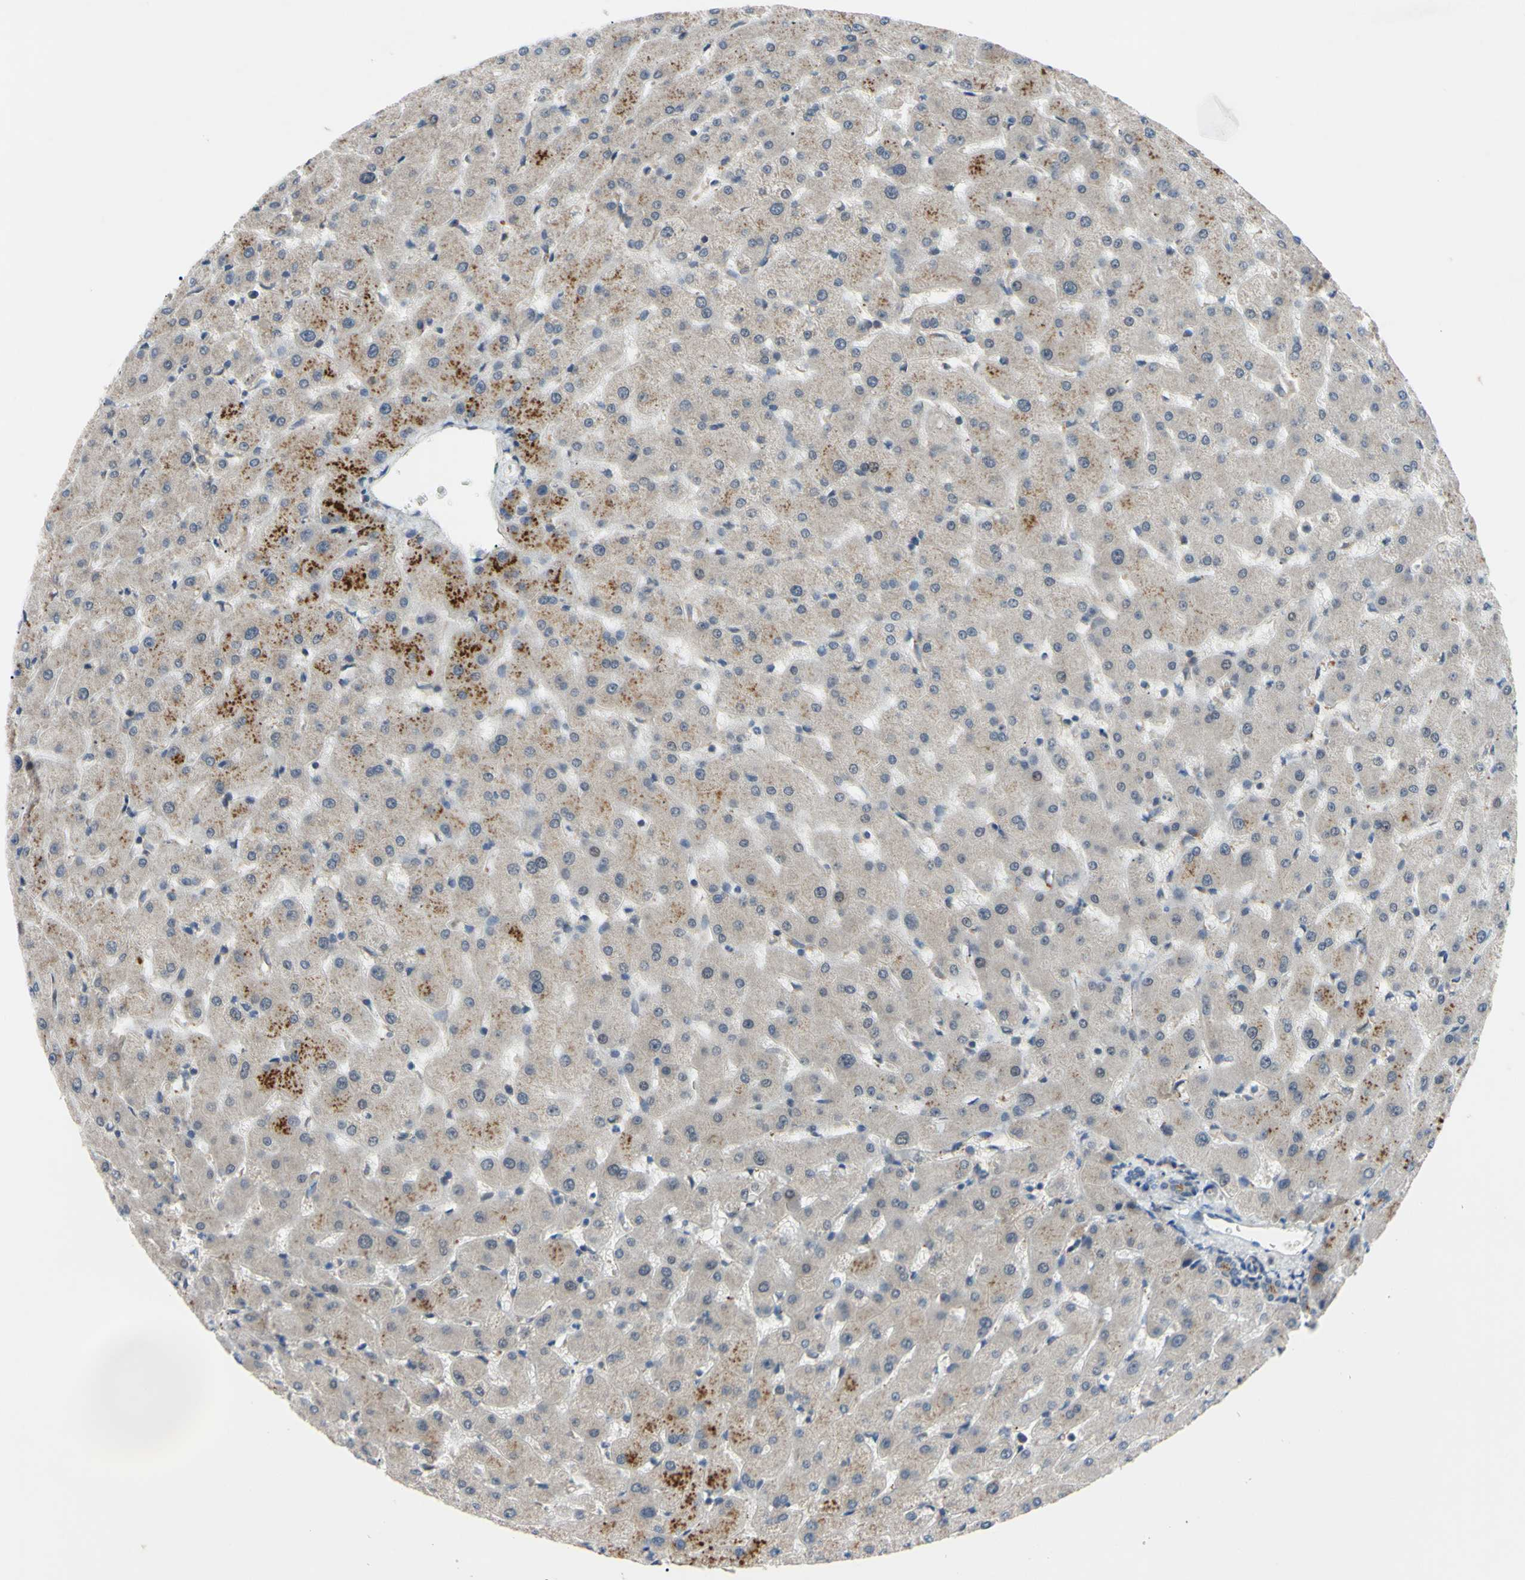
{"staining": {"intensity": "weak", "quantity": "<25%", "location": "cytoplasmic/membranous"}, "tissue": "liver", "cell_type": "Cholangiocytes", "image_type": "normal", "snomed": [{"axis": "morphology", "description": "Normal tissue, NOS"}, {"axis": "topography", "description": "Liver"}], "caption": "Immunohistochemistry of normal human liver shows no expression in cholangiocytes.", "gene": "HILPDA", "patient": {"sex": "female", "age": 63}}